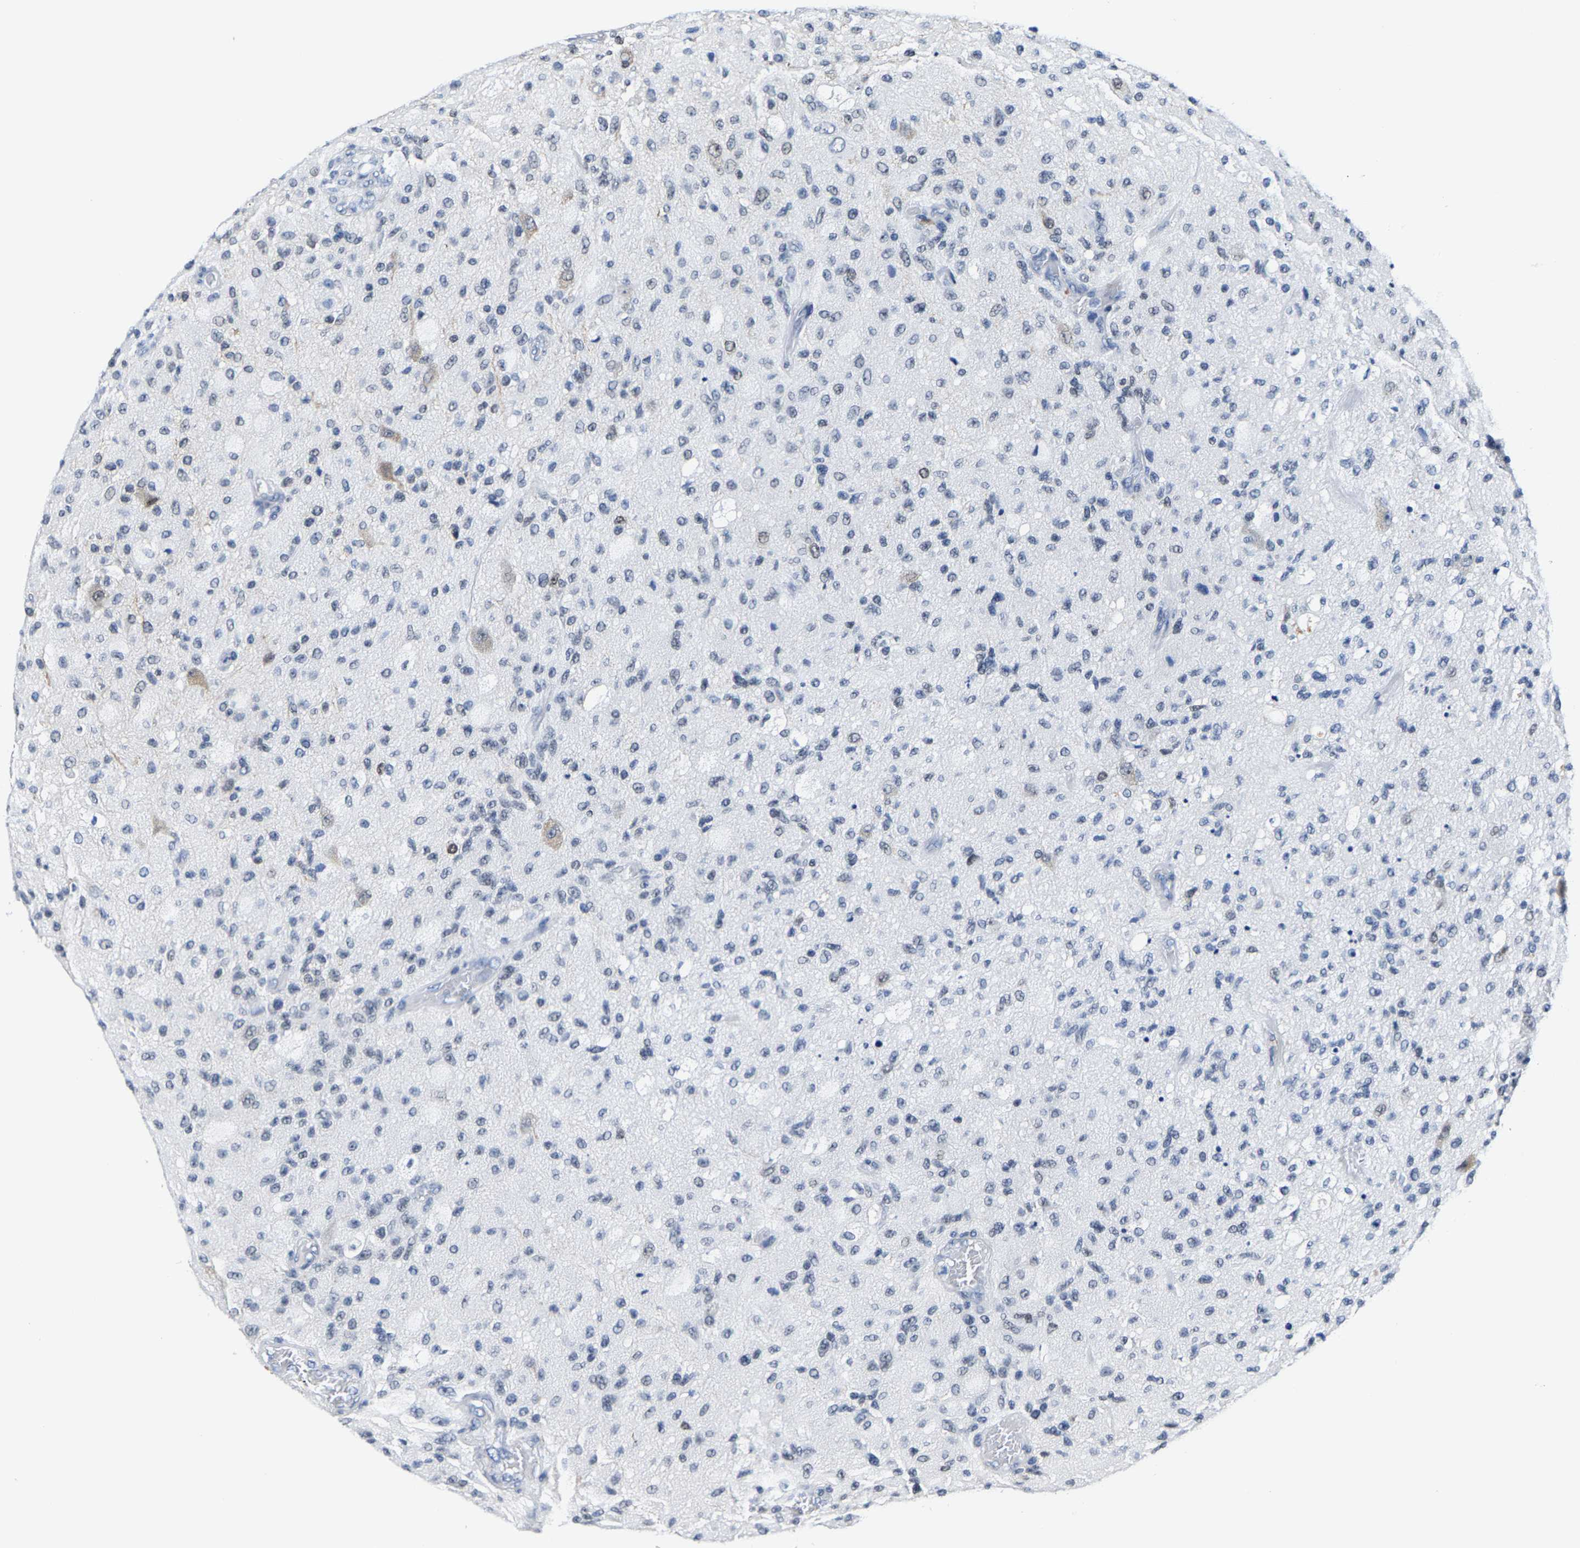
{"staining": {"intensity": "weak", "quantity": "<25%", "location": "cytoplasmic/membranous"}, "tissue": "glioma", "cell_type": "Tumor cells", "image_type": "cancer", "snomed": [{"axis": "morphology", "description": "Normal tissue, NOS"}, {"axis": "morphology", "description": "Glioma, malignant, High grade"}, {"axis": "topography", "description": "Cerebral cortex"}], "caption": "Immunohistochemical staining of glioma shows no significant expression in tumor cells.", "gene": "SETD1B", "patient": {"sex": "male", "age": 77}}